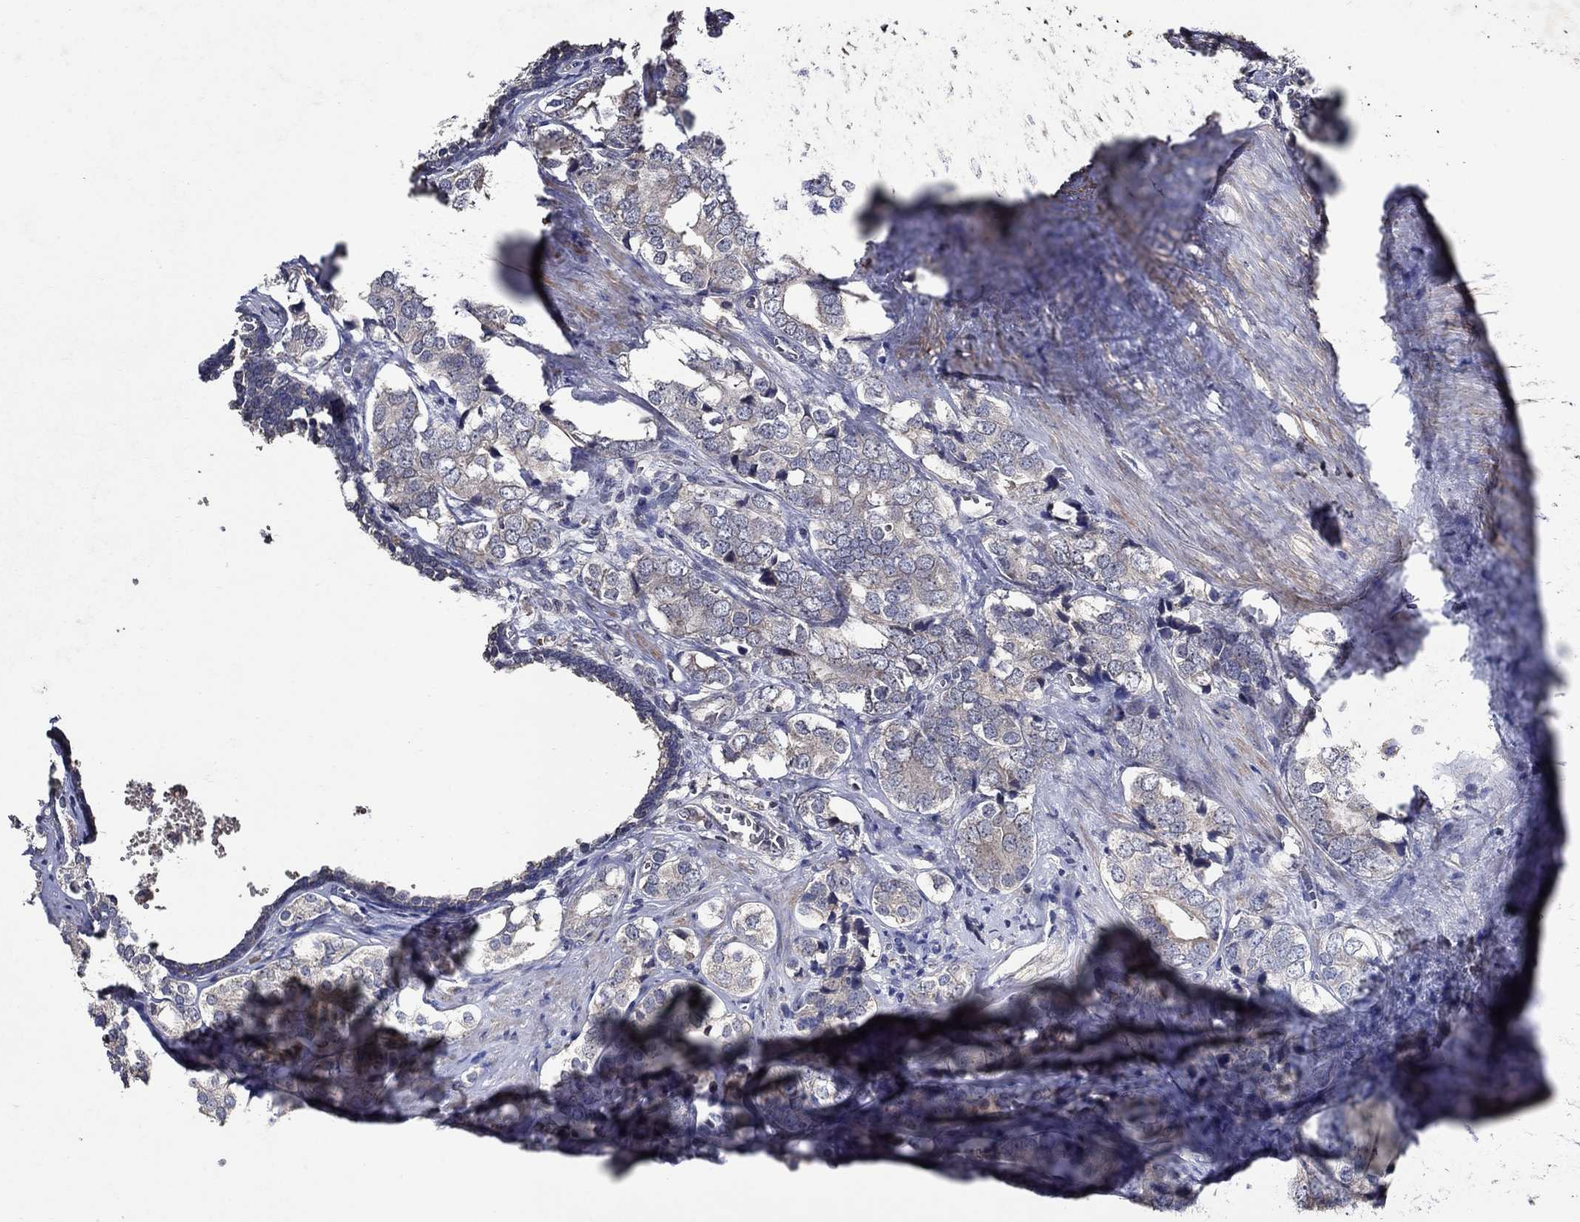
{"staining": {"intensity": "weak", "quantity": "25%-75%", "location": "cytoplasmic/membranous"}, "tissue": "prostate cancer", "cell_type": "Tumor cells", "image_type": "cancer", "snomed": [{"axis": "morphology", "description": "Adenocarcinoma, Medium grade"}, {"axis": "topography", "description": "Prostate"}], "caption": "The photomicrograph shows staining of medium-grade adenocarcinoma (prostate), revealing weak cytoplasmic/membranous protein staining (brown color) within tumor cells.", "gene": "HAP1", "patient": {"sex": "male", "age": 74}}